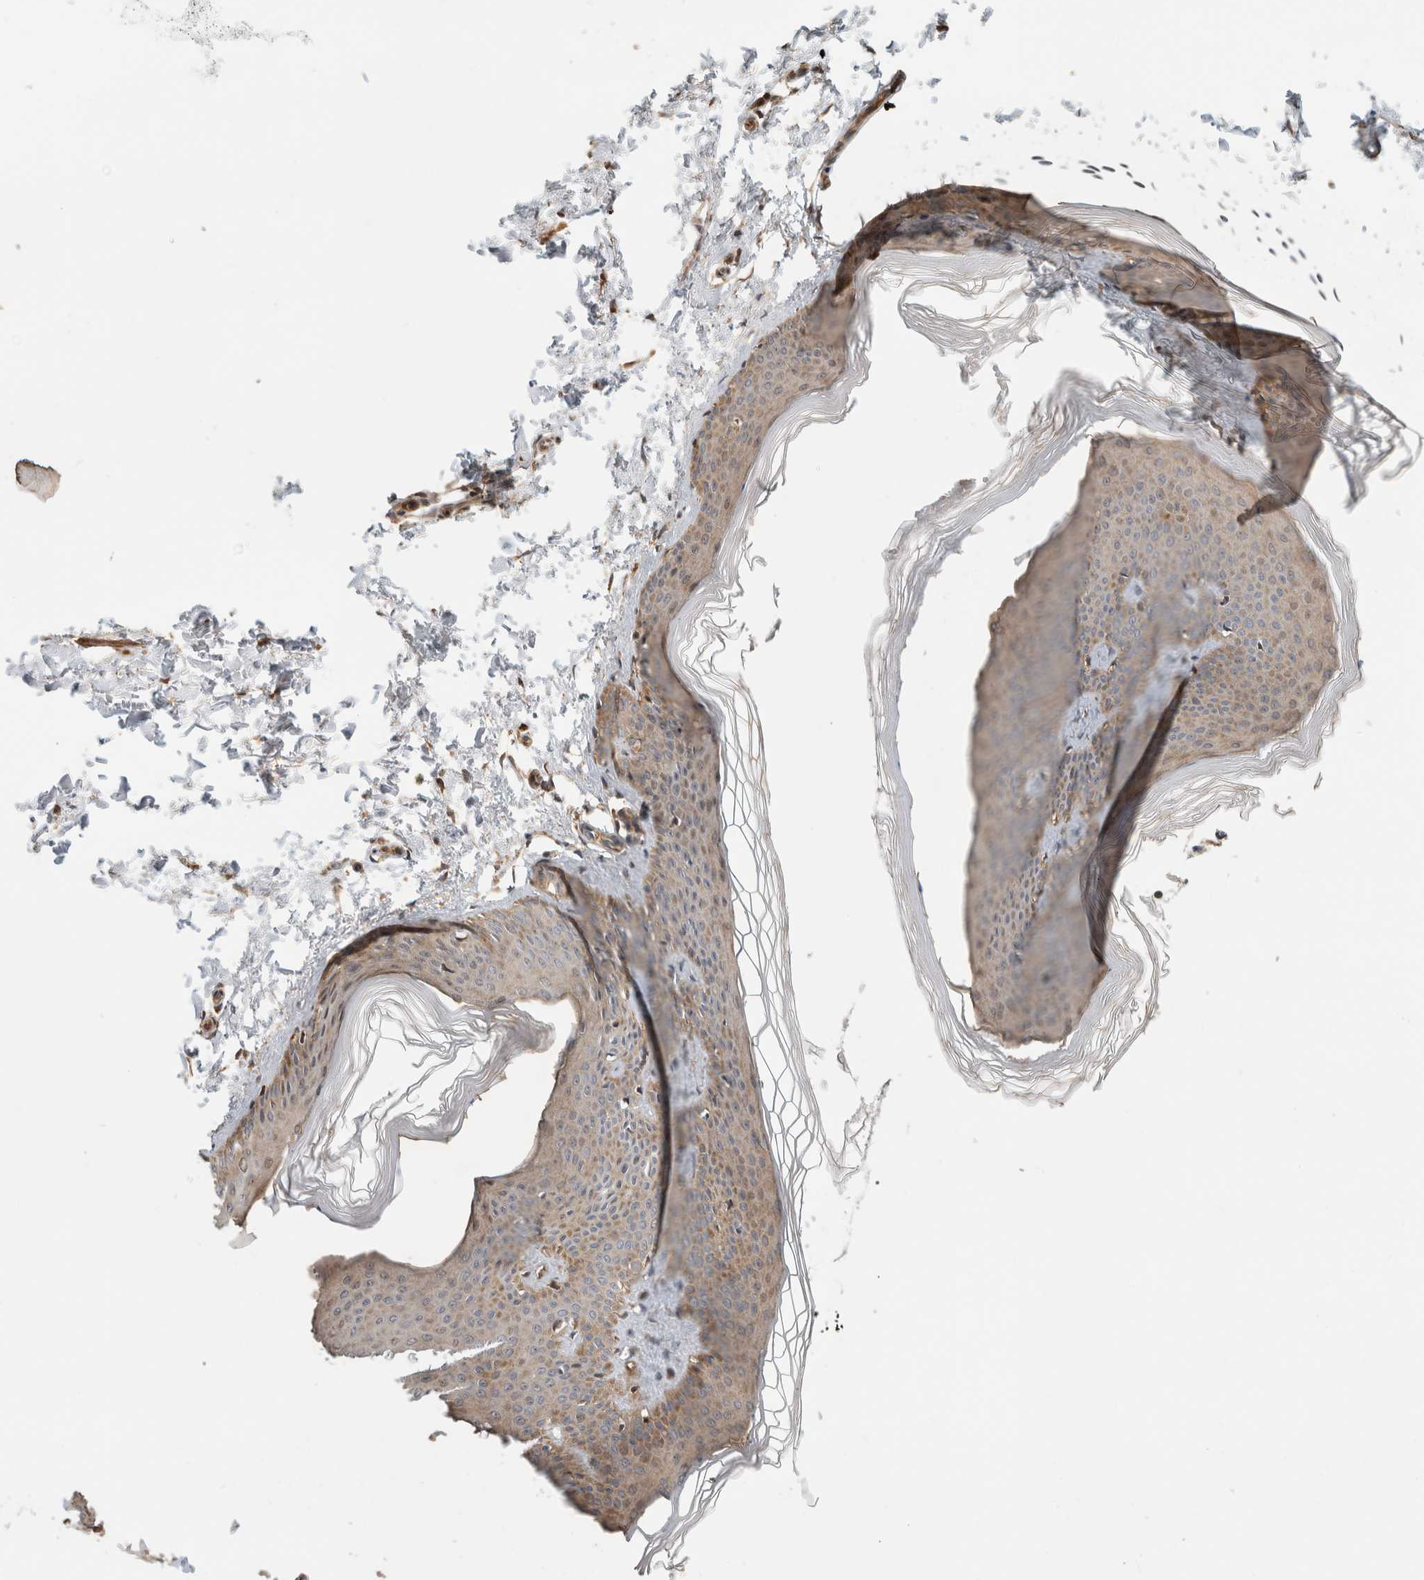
{"staining": {"intensity": "moderate", "quantity": ">75%", "location": "cytoplasmic/membranous"}, "tissue": "skin", "cell_type": "Fibroblasts", "image_type": "normal", "snomed": [{"axis": "morphology", "description": "Normal tissue, NOS"}, {"axis": "topography", "description": "Skin"}], "caption": "Immunohistochemical staining of benign skin displays medium levels of moderate cytoplasmic/membranous staining in approximately >75% of fibroblasts.", "gene": "PCDHB15", "patient": {"sex": "female", "age": 27}}